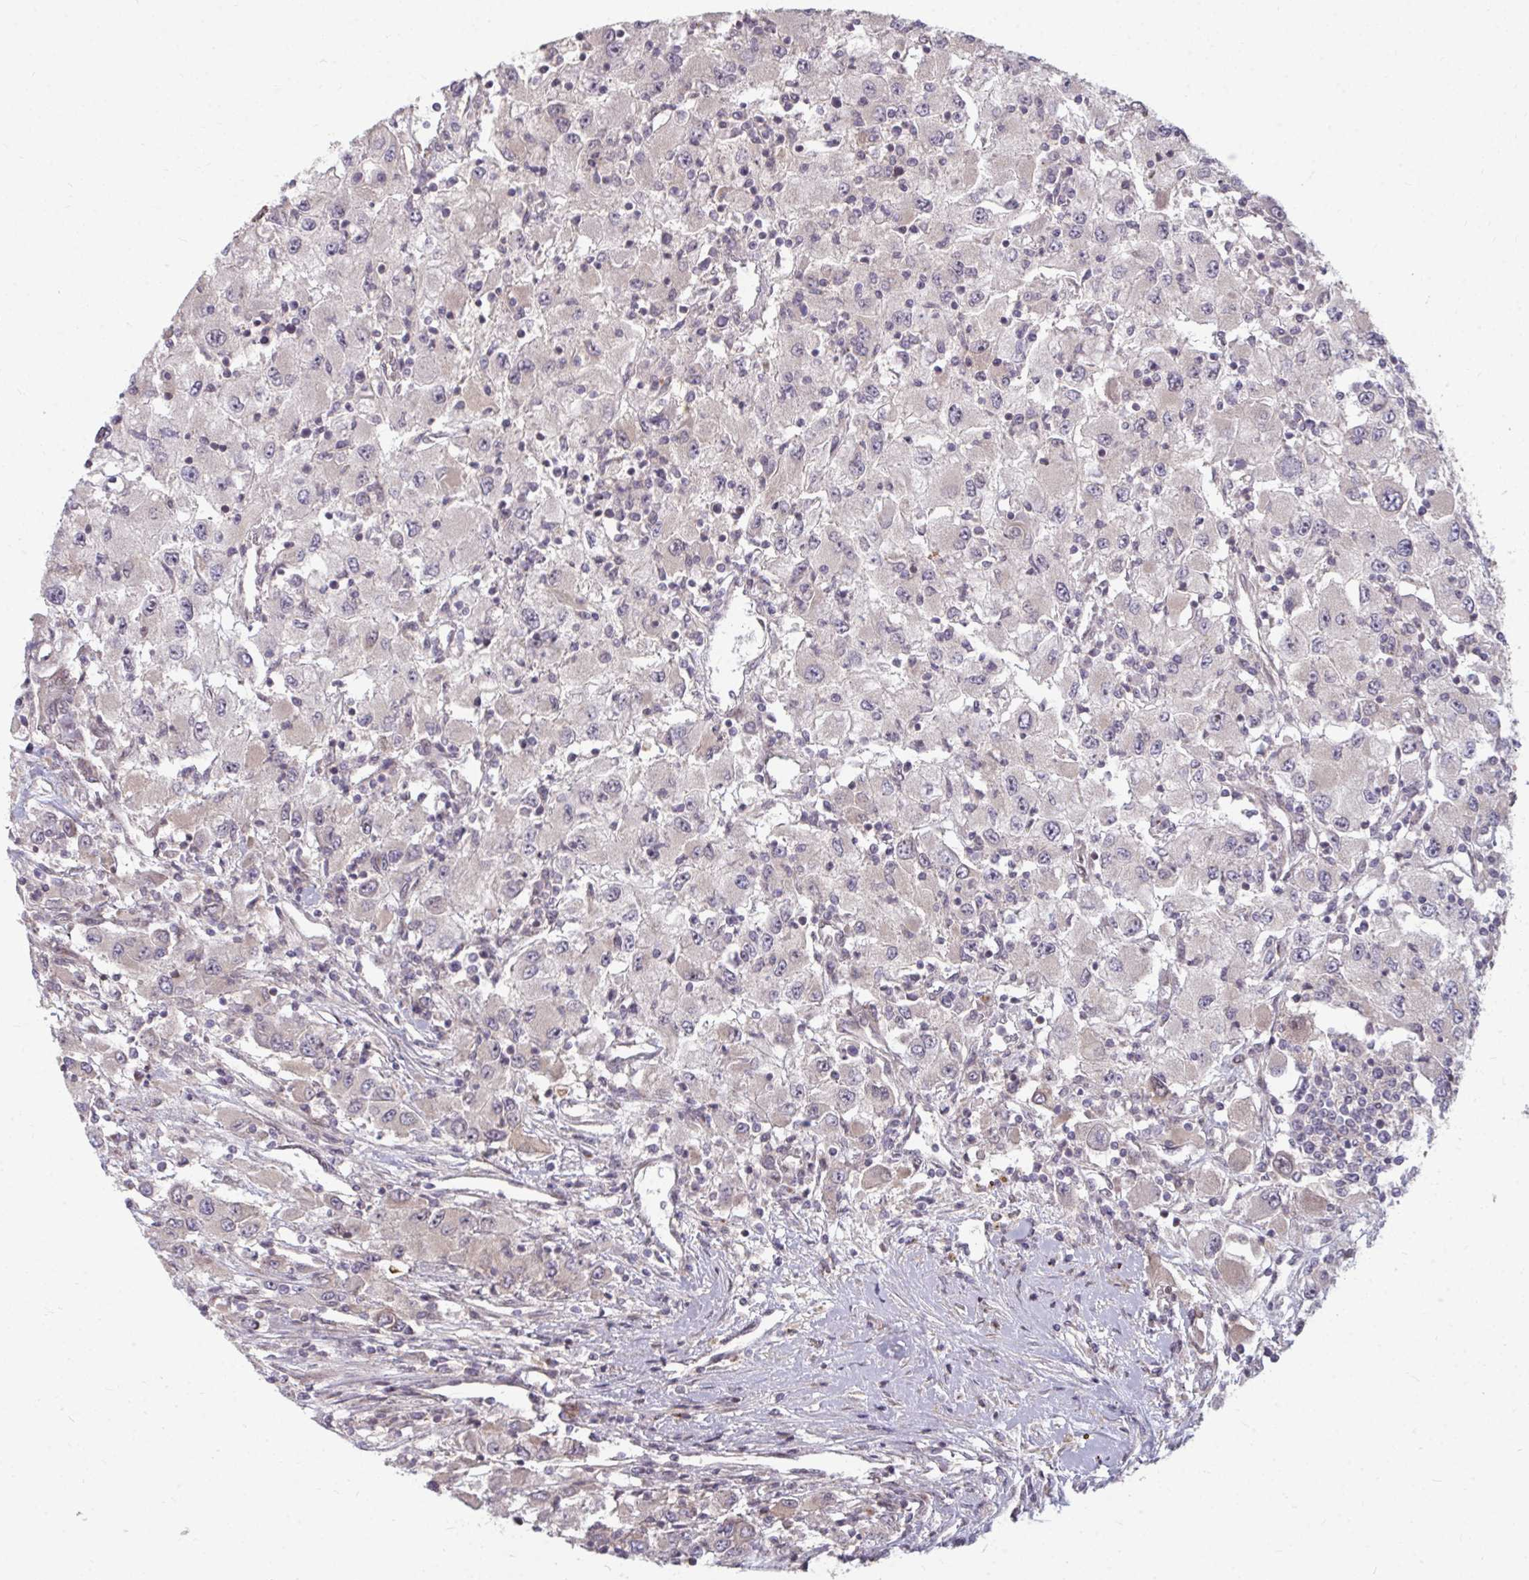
{"staining": {"intensity": "negative", "quantity": "none", "location": "none"}, "tissue": "renal cancer", "cell_type": "Tumor cells", "image_type": "cancer", "snomed": [{"axis": "morphology", "description": "Adenocarcinoma, NOS"}, {"axis": "topography", "description": "Kidney"}], "caption": "Human renal cancer (adenocarcinoma) stained for a protein using immunohistochemistry (IHC) reveals no staining in tumor cells.", "gene": "ZNF285", "patient": {"sex": "female", "age": 67}}